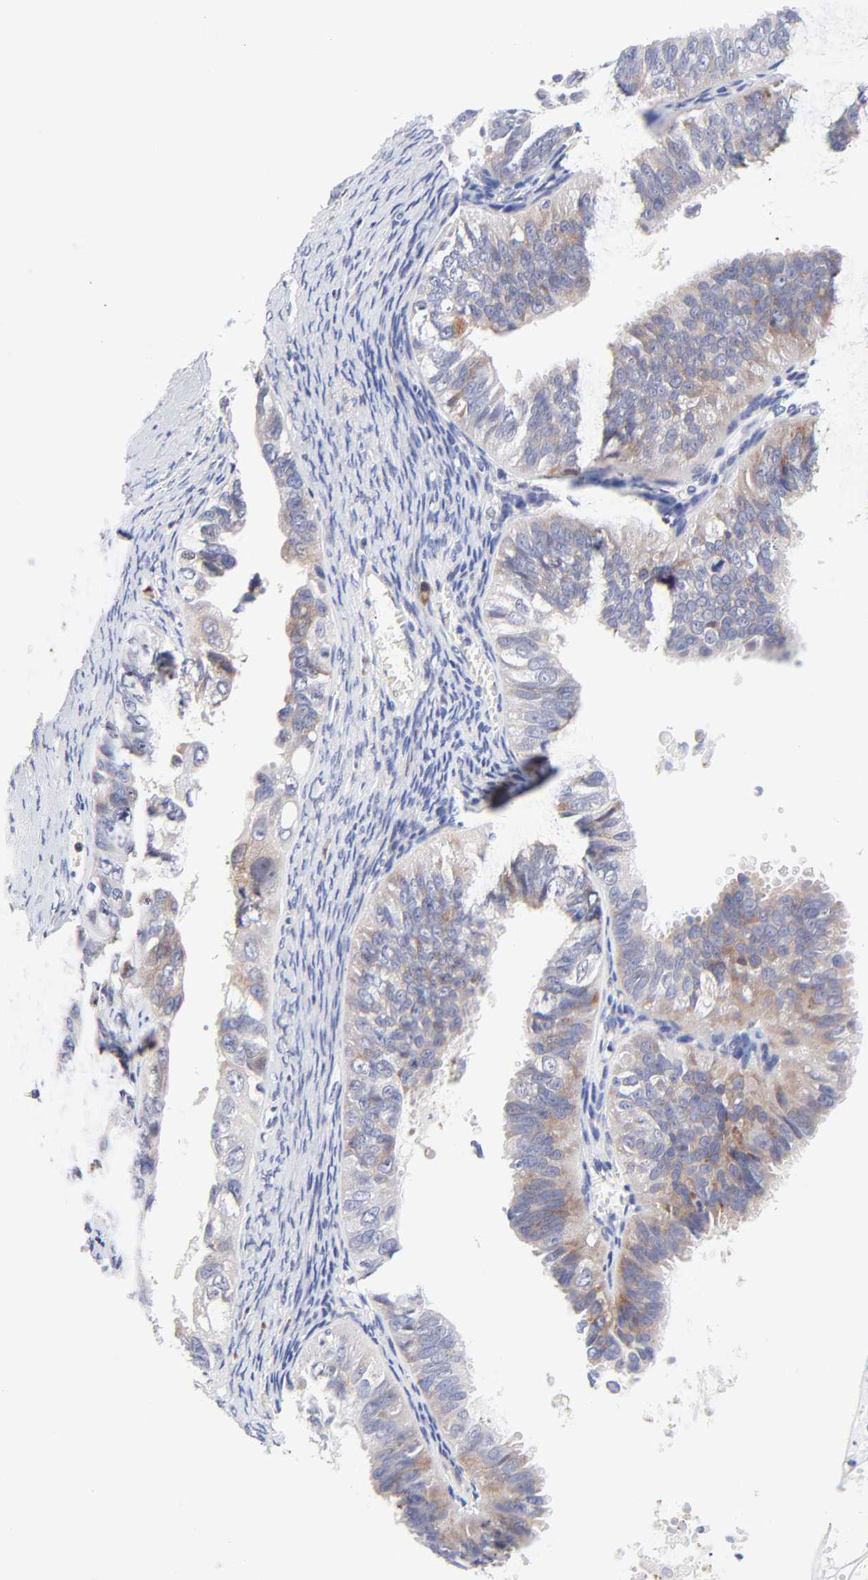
{"staining": {"intensity": "weak", "quantity": ">75%", "location": "cytoplasmic/membranous"}, "tissue": "ovarian cancer", "cell_type": "Tumor cells", "image_type": "cancer", "snomed": [{"axis": "morphology", "description": "Carcinoma, endometroid"}, {"axis": "topography", "description": "Ovary"}], "caption": "Human ovarian cancer (endometroid carcinoma) stained with a protein marker reveals weak staining in tumor cells.", "gene": "AFF2", "patient": {"sex": "female", "age": 85}}